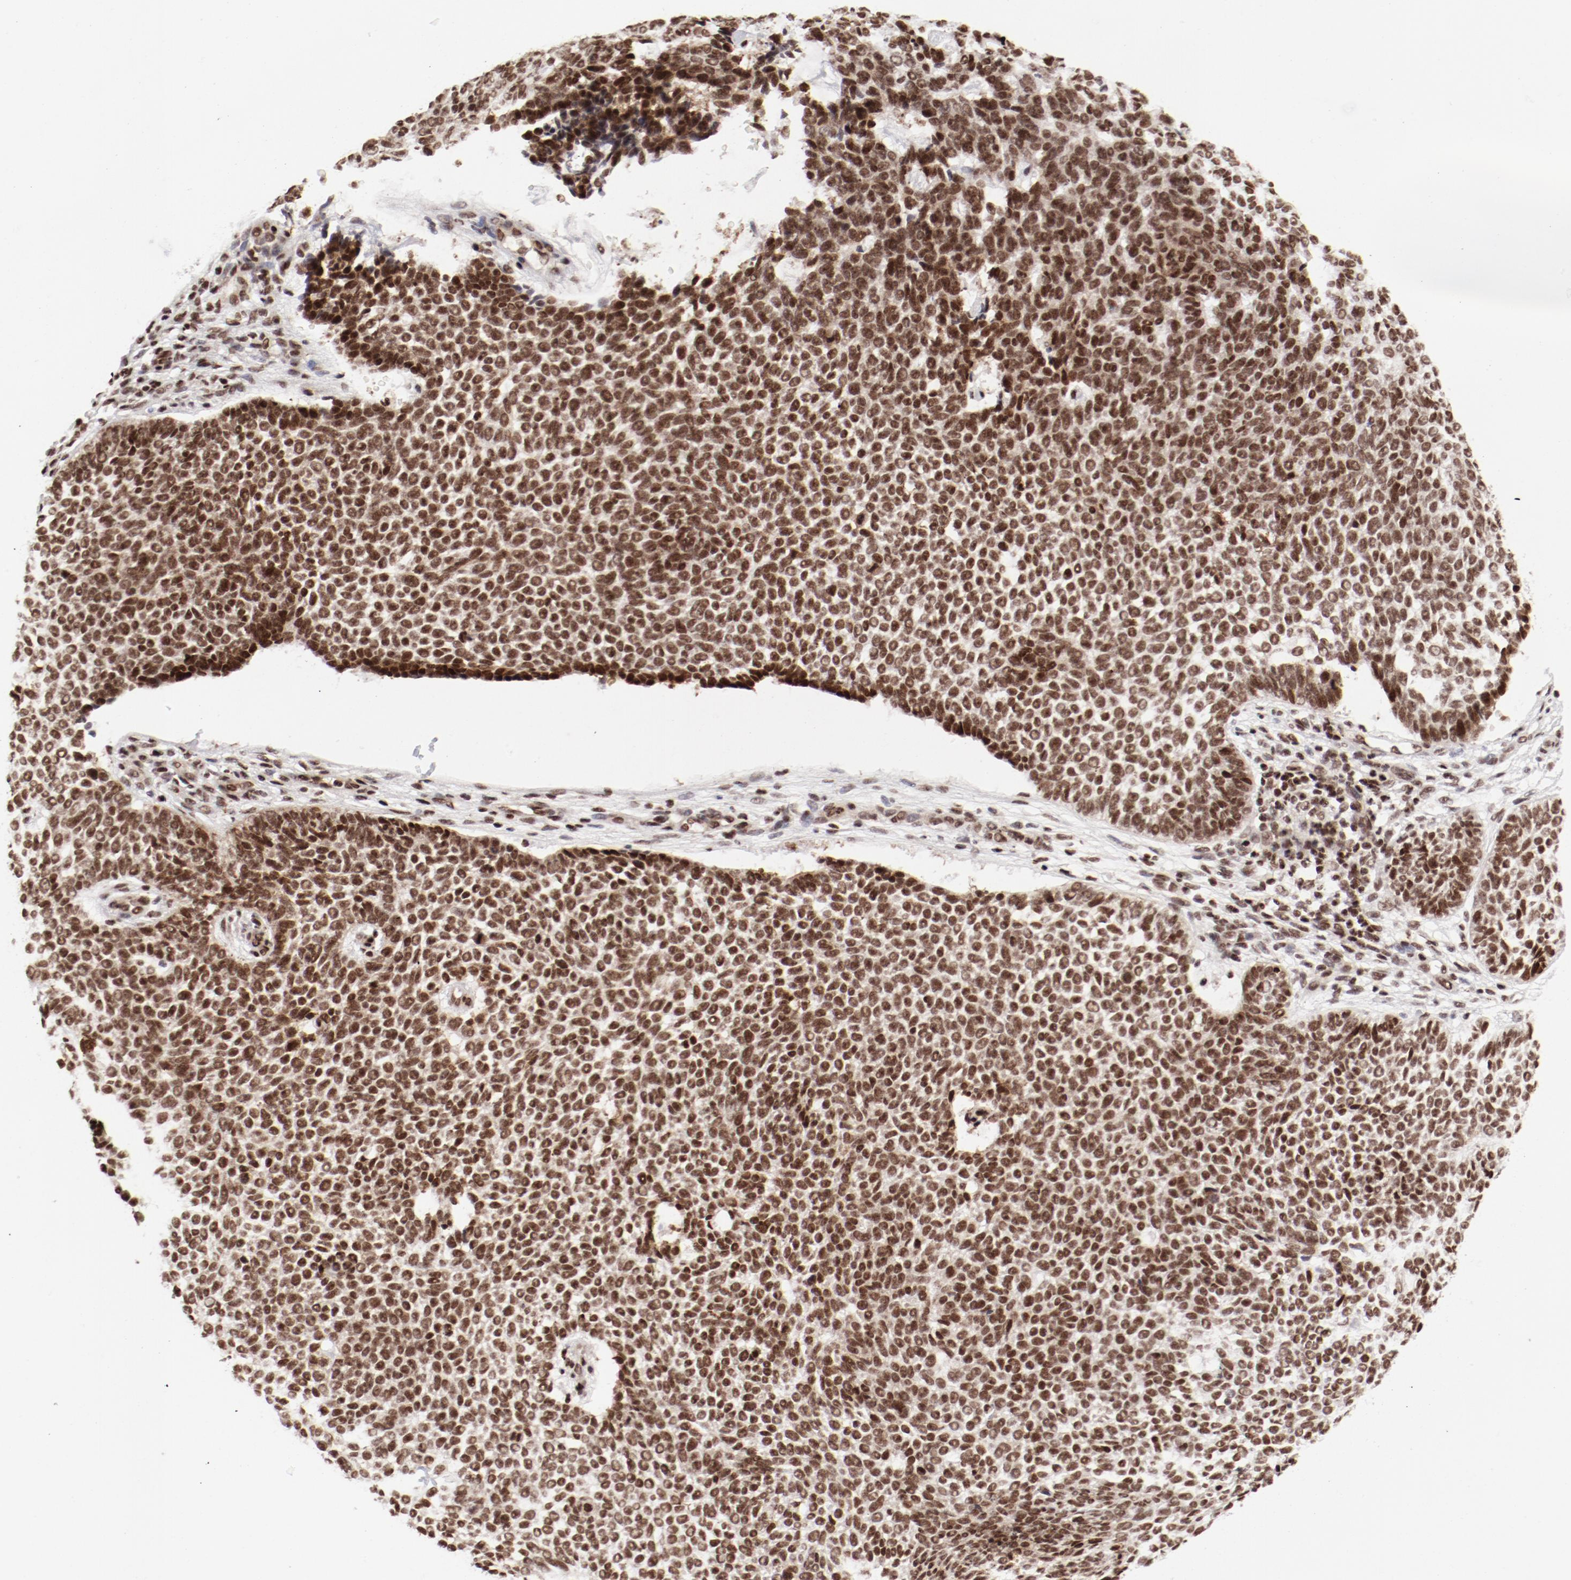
{"staining": {"intensity": "strong", "quantity": ">75%", "location": "nuclear"}, "tissue": "skin cancer", "cell_type": "Tumor cells", "image_type": "cancer", "snomed": [{"axis": "morphology", "description": "Normal tissue, NOS"}, {"axis": "morphology", "description": "Basal cell carcinoma"}, {"axis": "topography", "description": "Skin"}], "caption": "Protein staining shows strong nuclear staining in about >75% of tumor cells in skin basal cell carcinoma.", "gene": "NFYB", "patient": {"sex": "male", "age": 87}}